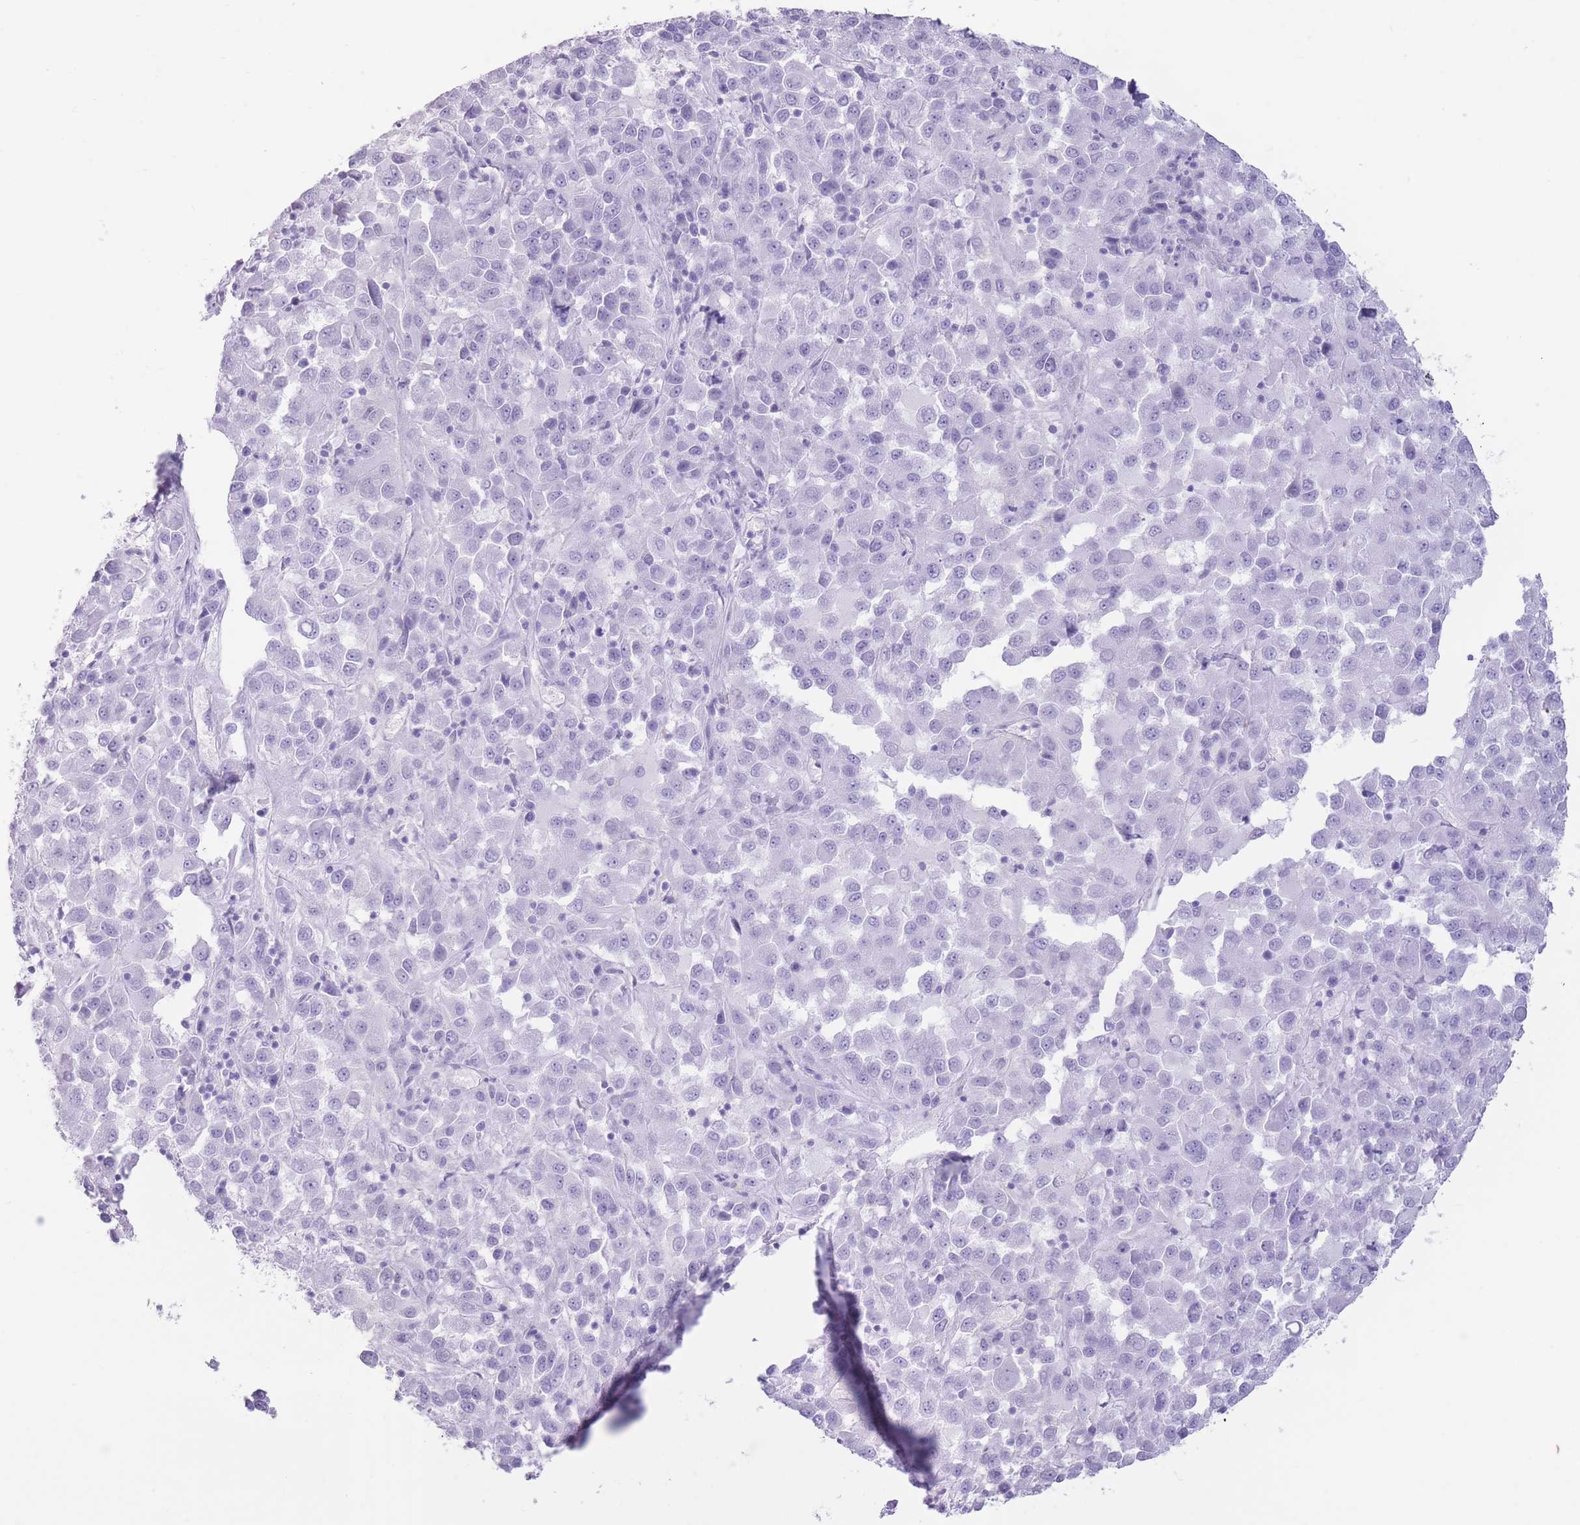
{"staining": {"intensity": "negative", "quantity": "none", "location": "none"}, "tissue": "melanoma", "cell_type": "Tumor cells", "image_type": "cancer", "snomed": [{"axis": "morphology", "description": "Malignant melanoma, Metastatic site"}, {"axis": "topography", "description": "Lung"}], "caption": "This is a image of immunohistochemistry (IHC) staining of malignant melanoma (metastatic site), which shows no positivity in tumor cells.", "gene": "OR4F21", "patient": {"sex": "male", "age": 64}}